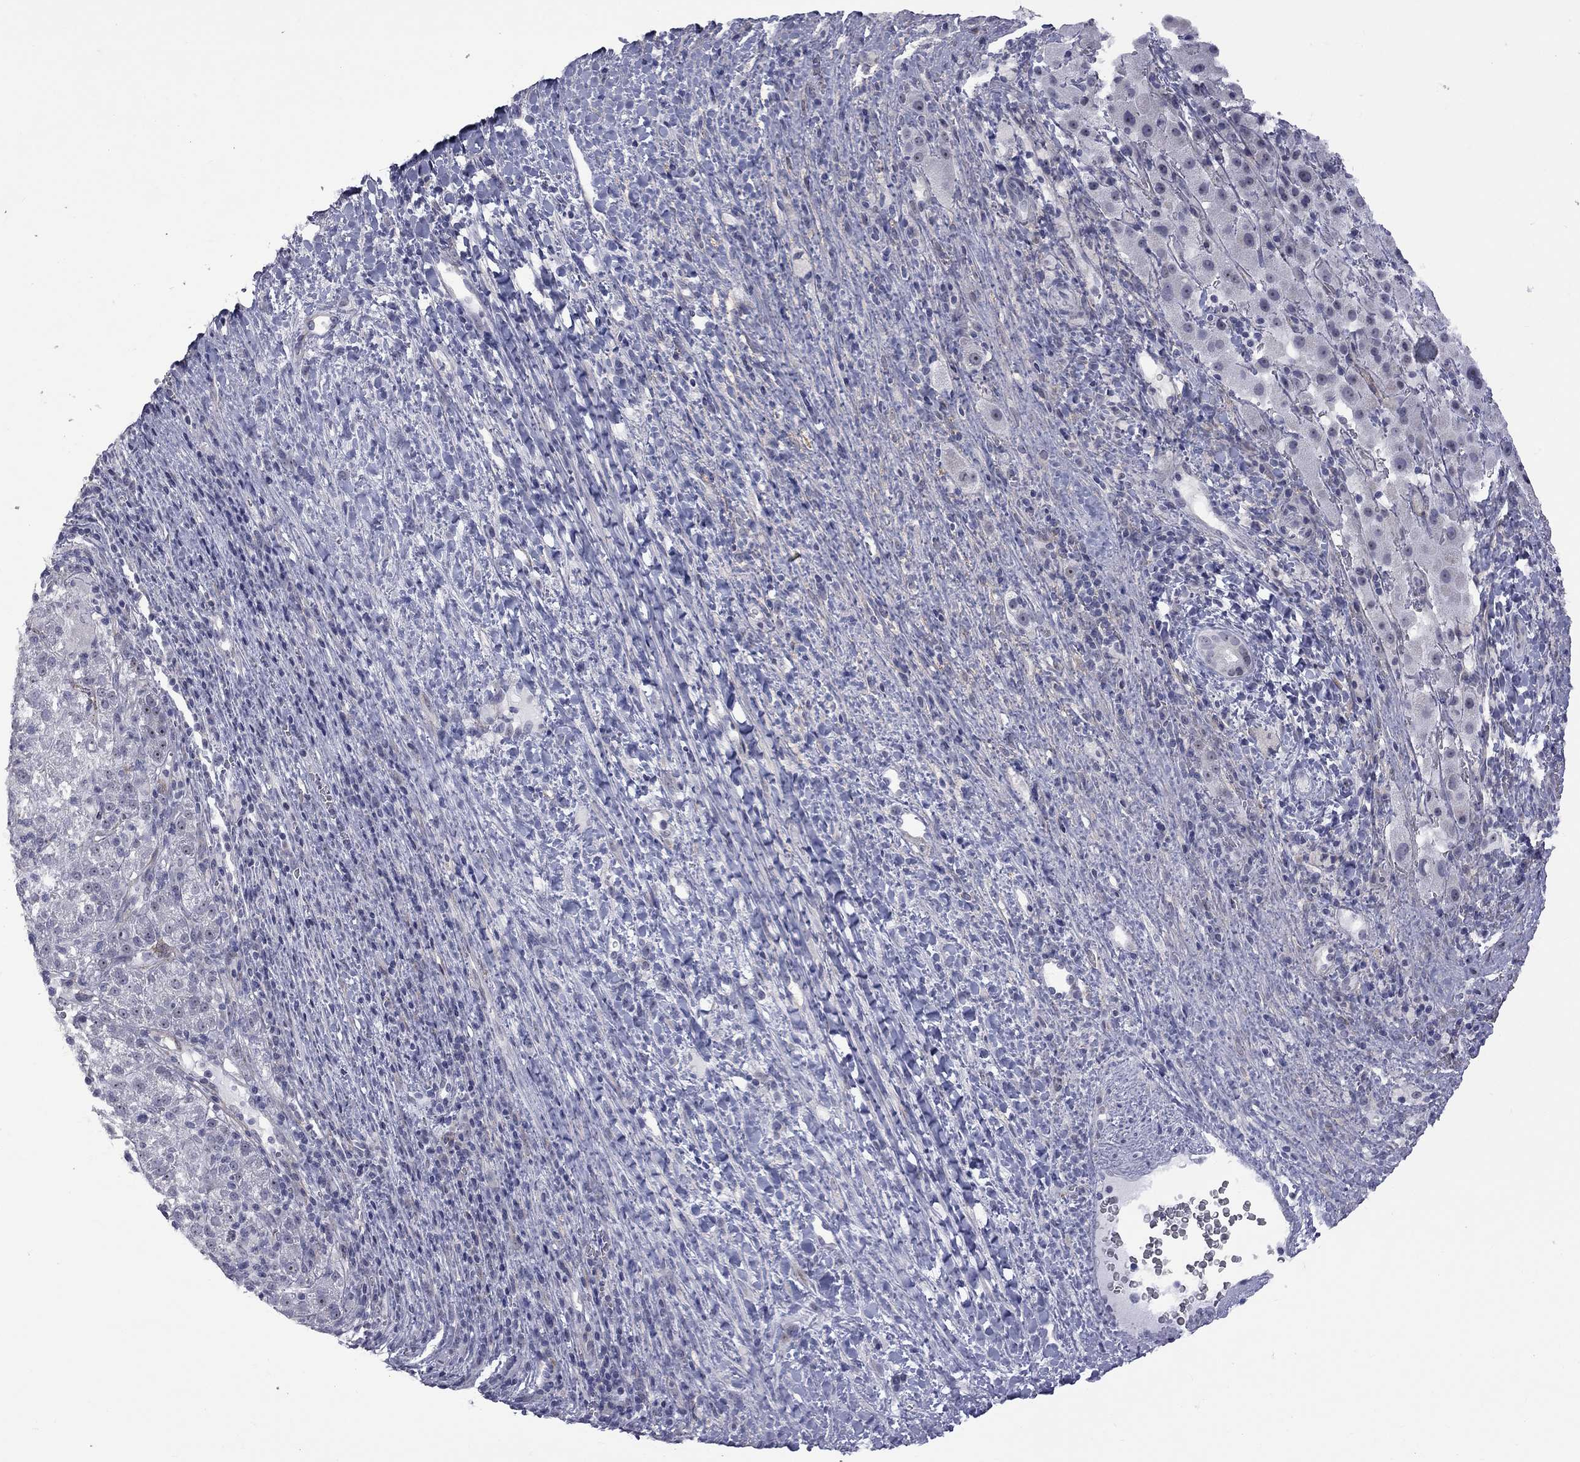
{"staining": {"intensity": "weak", "quantity": "<25%", "location": "nuclear"}, "tissue": "liver cancer", "cell_type": "Tumor cells", "image_type": "cancer", "snomed": [{"axis": "morphology", "description": "Carcinoma, Hepatocellular, NOS"}, {"axis": "topography", "description": "Liver"}], "caption": "DAB immunohistochemical staining of human liver cancer shows no significant positivity in tumor cells.", "gene": "GSG1L", "patient": {"sex": "female", "age": 60}}